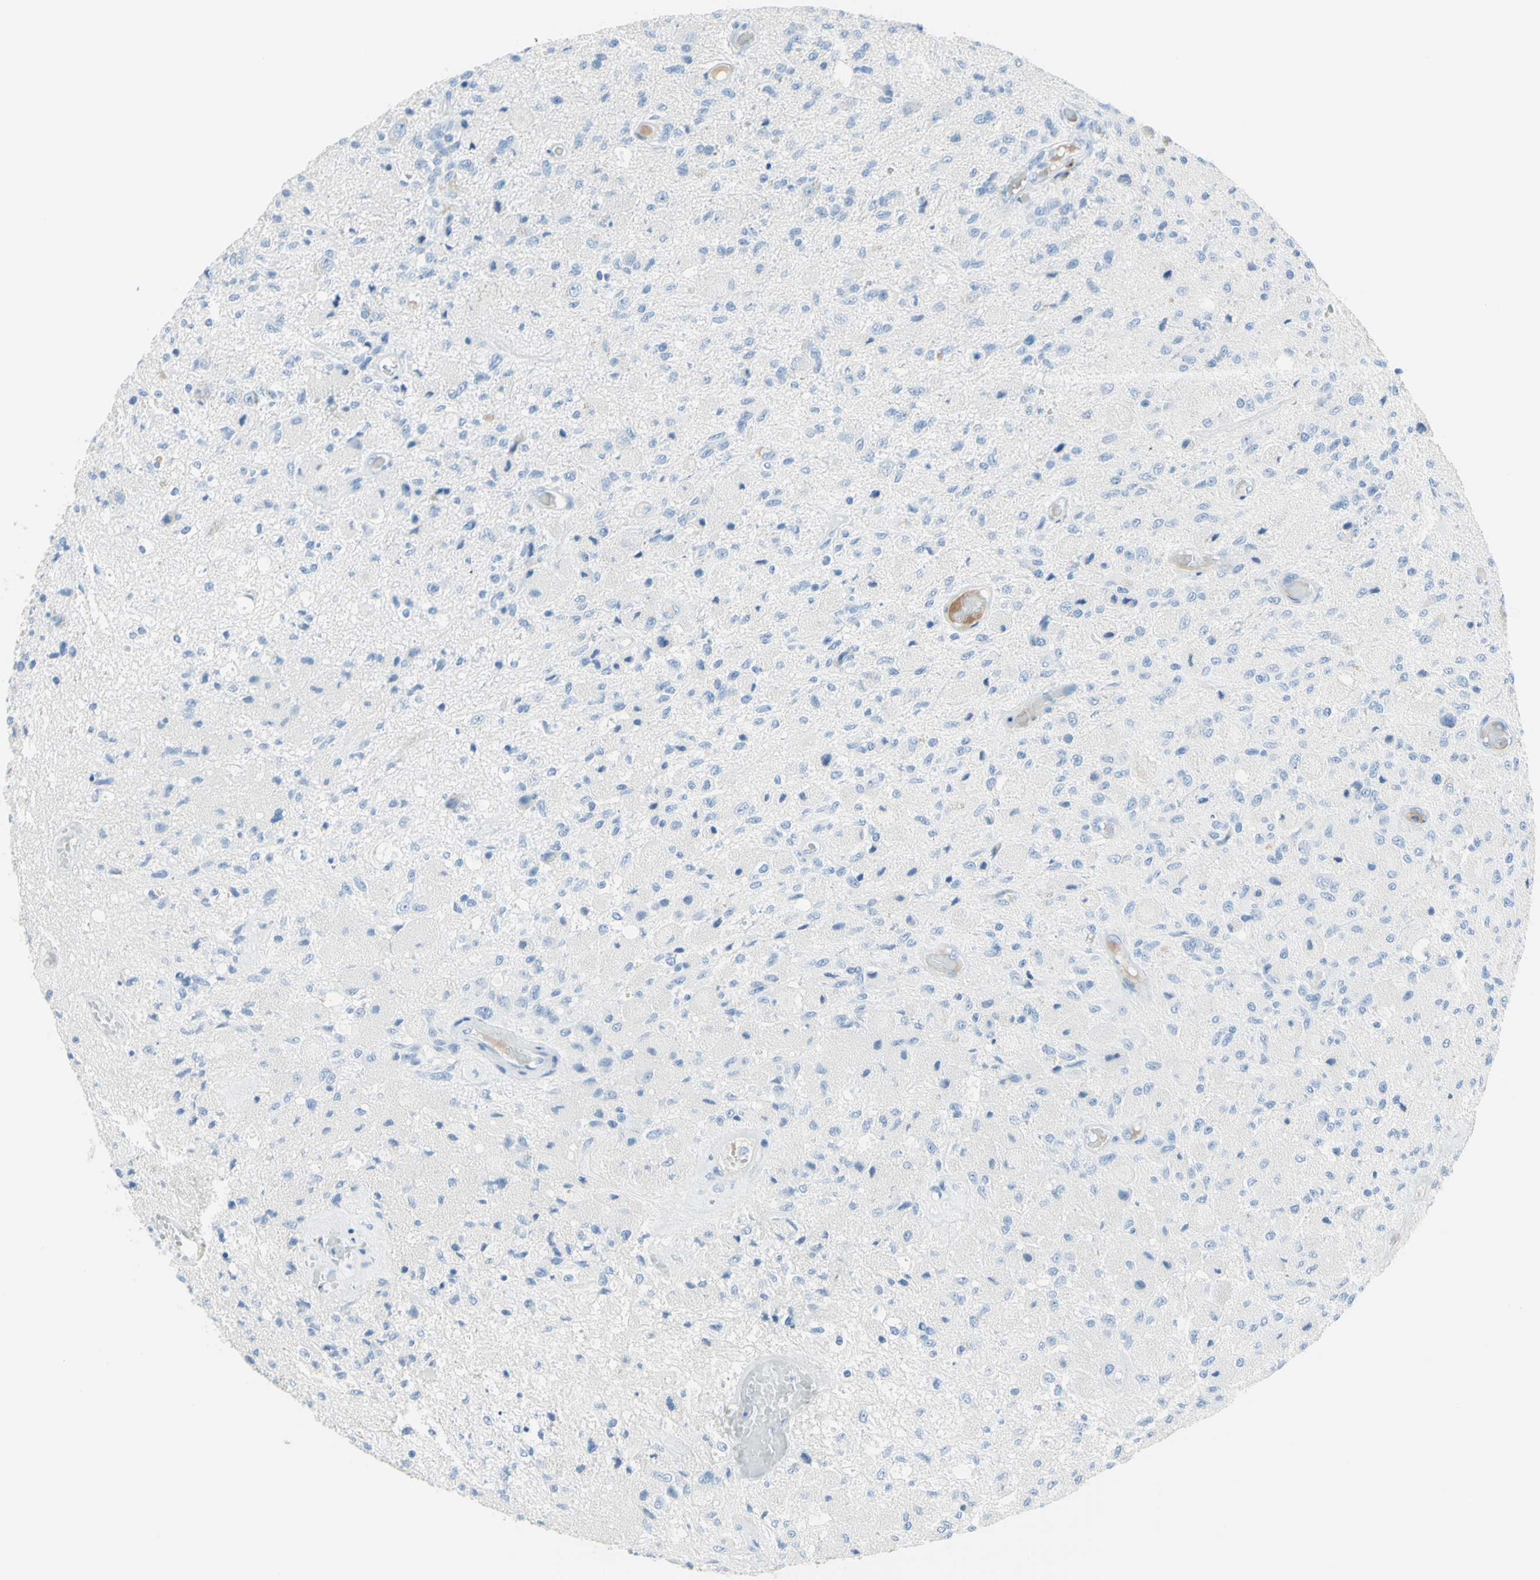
{"staining": {"intensity": "negative", "quantity": "none", "location": "none"}, "tissue": "glioma", "cell_type": "Tumor cells", "image_type": "cancer", "snomed": [{"axis": "morphology", "description": "Normal tissue, NOS"}, {"axis": "morphology", "description": "Glioma, malignant, High grade"}, {"axis": "topography", "description": "Cerebral cortex"}], "caption": "This is an immunohistochemistry histopathology image of human malignant high-grade glioma. There is no expression in tumor cells.", "gene": "IL6ST", "patient": {"sex": "male", "age": 77}}